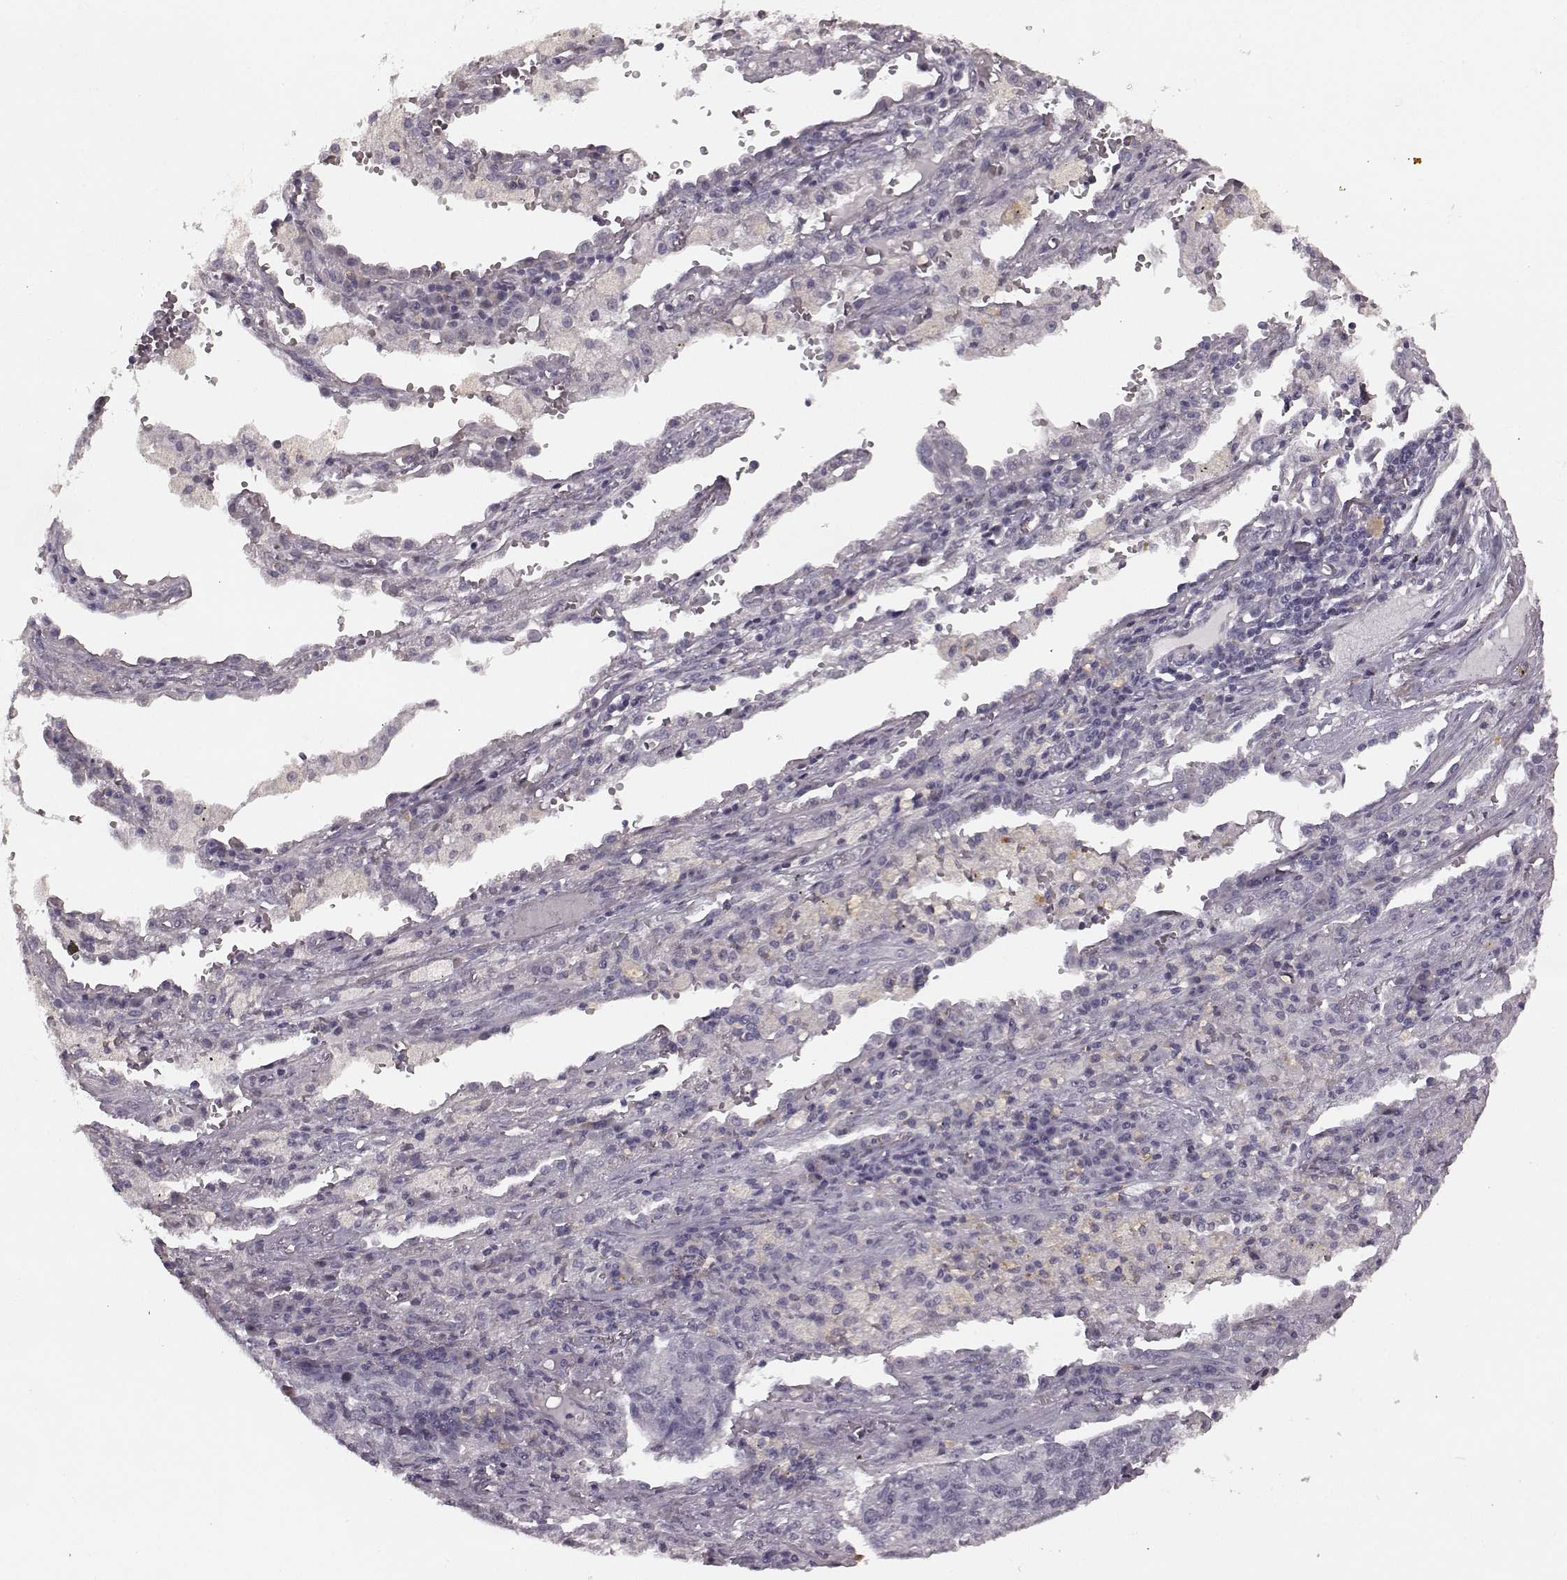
{"staining": {"intensity": "weak", "quantity": "25%-75%", "location": "cytoplasmic/membranous"}, "tissue": "lung cancer", "cell_type": "Tumor cells", "image_type": "cancer", "snomed": [{"axis": "morphology", "description": "Adenocarcinoma, NOS"}, {"axis": "topography", "description": "Lung"}], "caption": "High-magnification brightfield microscopy of lung cancer (adenocarcinoma) stained with DAB (brown) and counterstained with hematoxylin (blue). tumor cells exhibit weak cytoplasmic/membranous positivity is present in about25%-75% of cells.", "gene": "RIT2", "patient": {"sex": "male", "age": 57}}